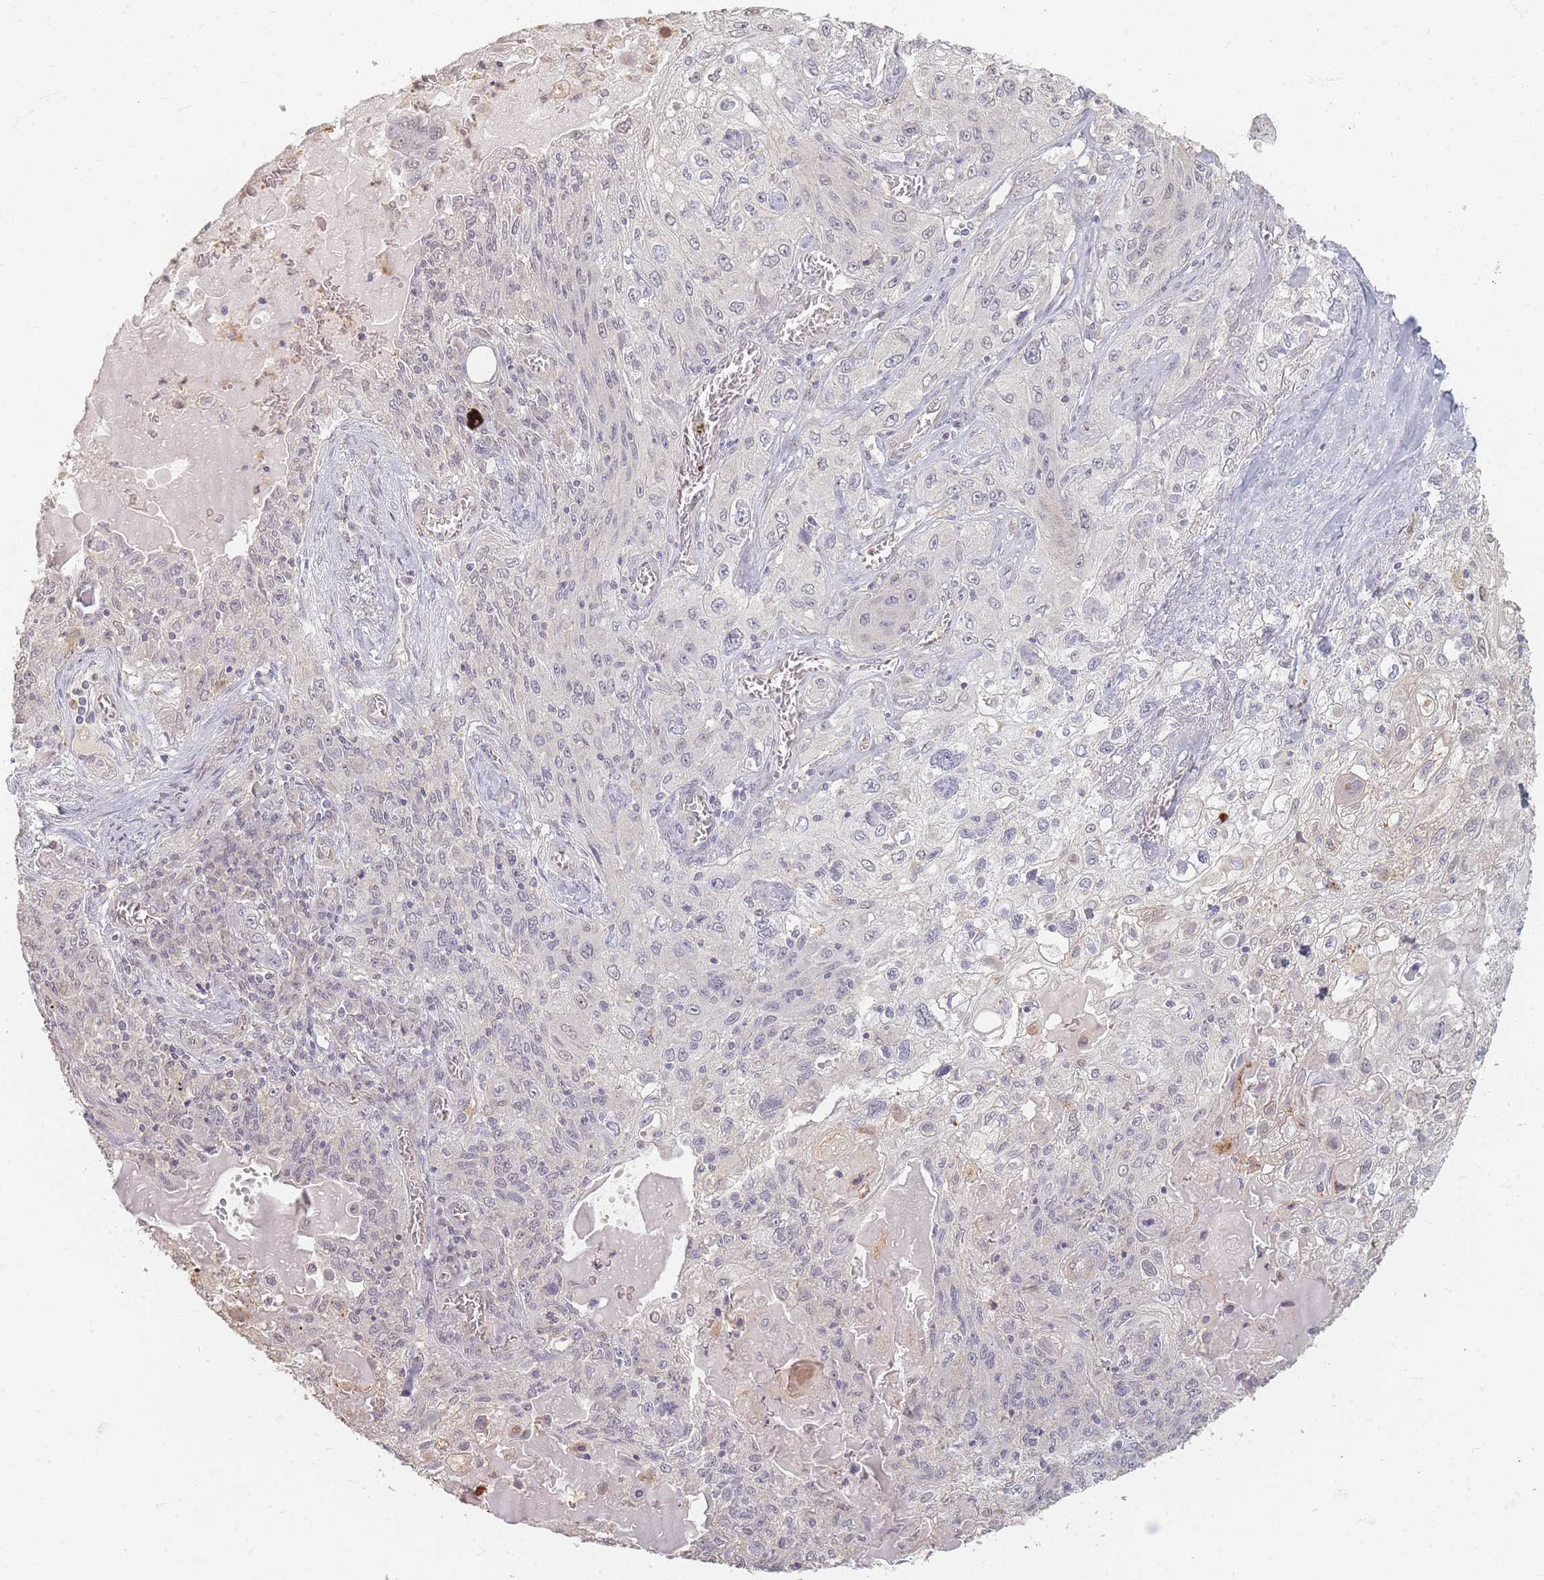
{"staining": {"intensity": "negative", "quantity": "none", "location": "none"}, "tissue": "lung cancer", "cell_type": "Tumor cells", "image_type": "cancer", "snomed": [{"axis": "morphology", "description": "Squamous cell carcinoma, NOS"}, {"axis": "topography", "description": "Lung"}], "caption": "Tumor cells are negative for brown protein staining in lung squamous cell carcinoma.", "gene": "RFTN1", "patient": {"sex": "female", "age": 69}}